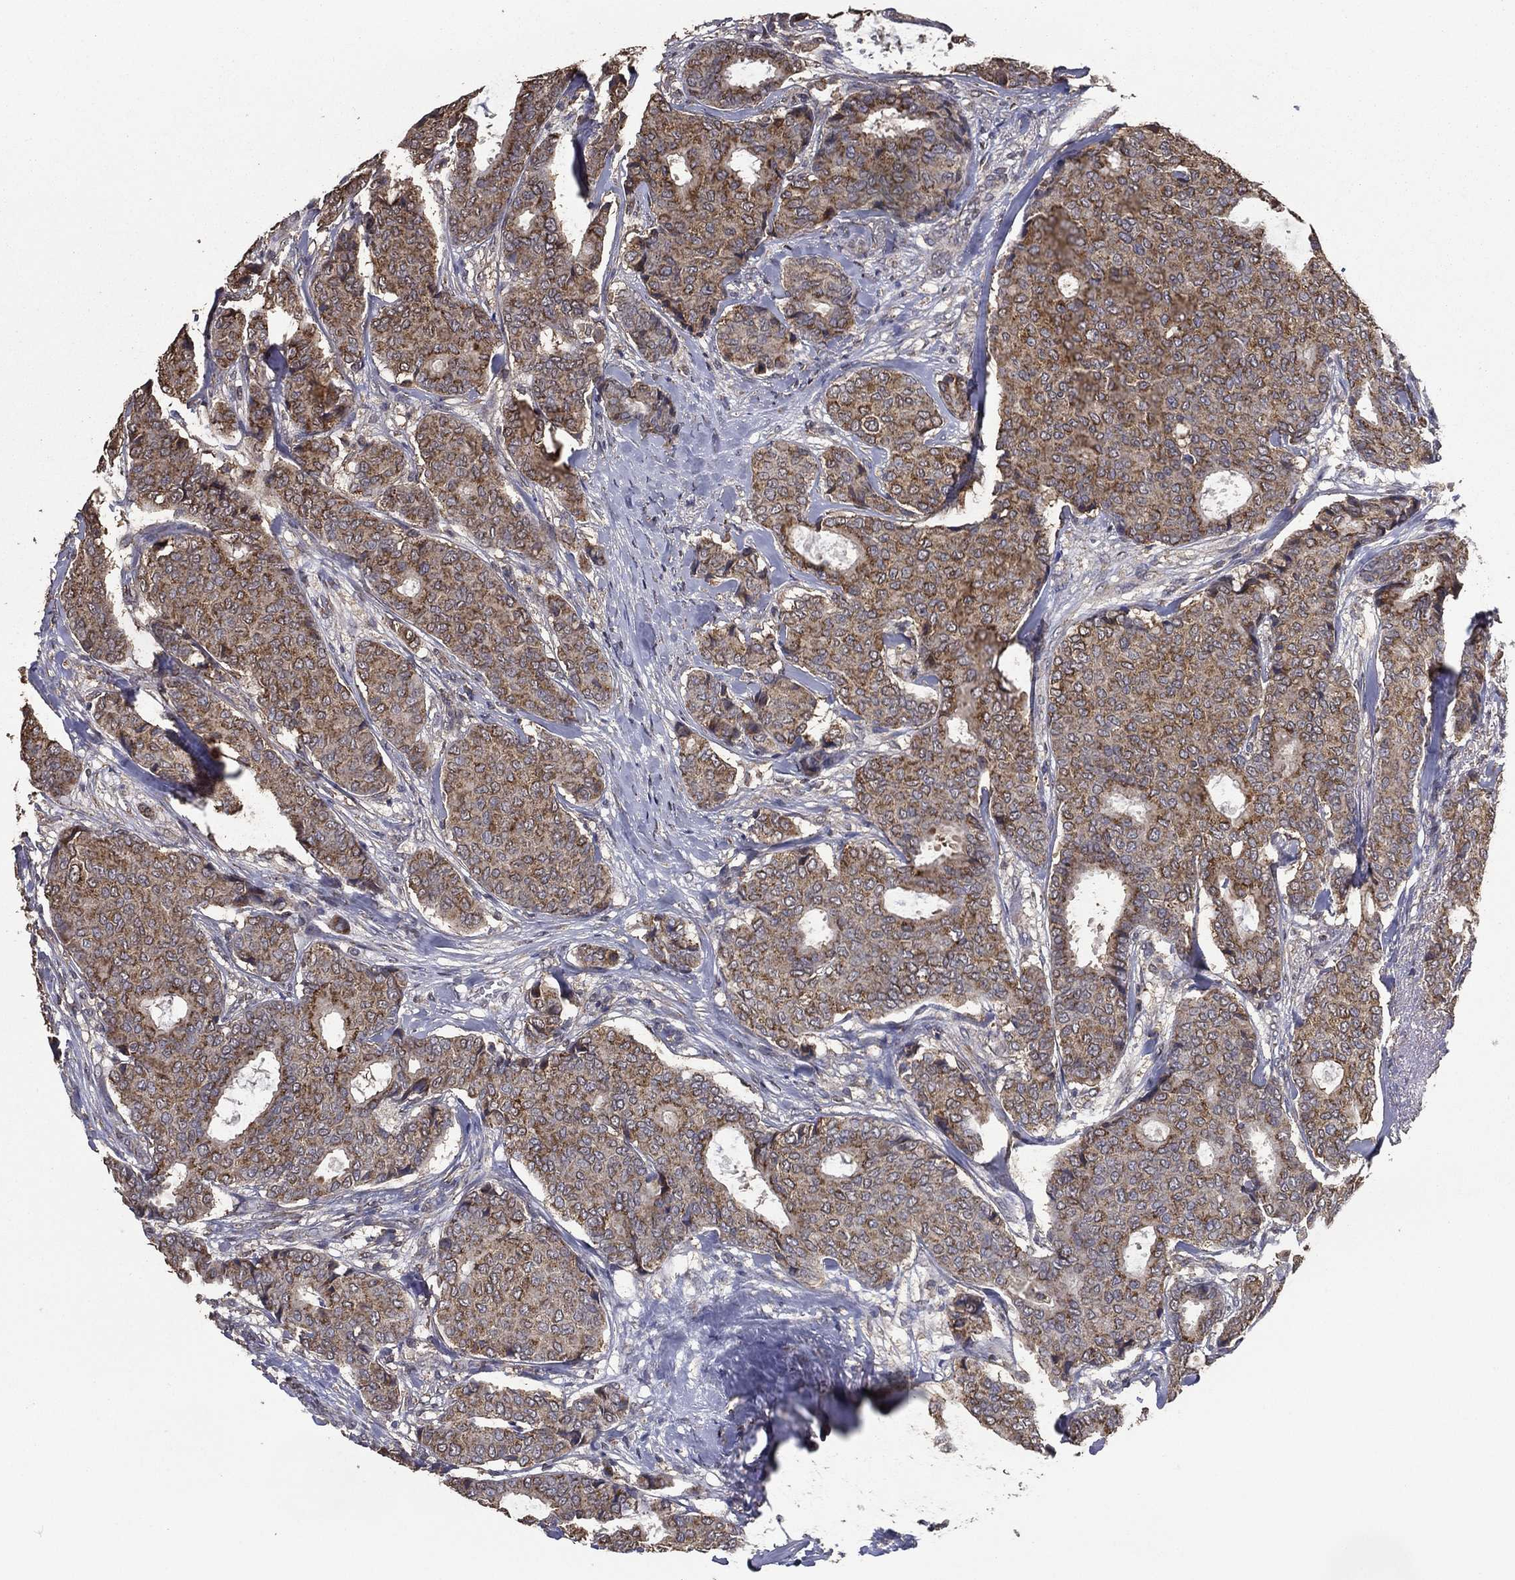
{"staining": {"intensity": "weak", "quantity": ">75%", "location": "cytoplasmic/membranous"}, "tissue": "breast cancer", "cell_type": "Tumor cells", "image_type": "cancer", "snomed": [{"axis": "morphology", "description": "Duct carcinoma"}, {"axis": "topography", "description": "Breast"}], "caption": "High-magnification brightfield microscopy of breast intraductal carcinoma stained with DAB (brown) and counterstained with hematoxylin (blue). tumor cells exhibit weak cytoplasmic/membranous staining is seen in approximately>75% of cells.", "gene": "GPR183", "patient": {"sex": "female", "age": 75}}